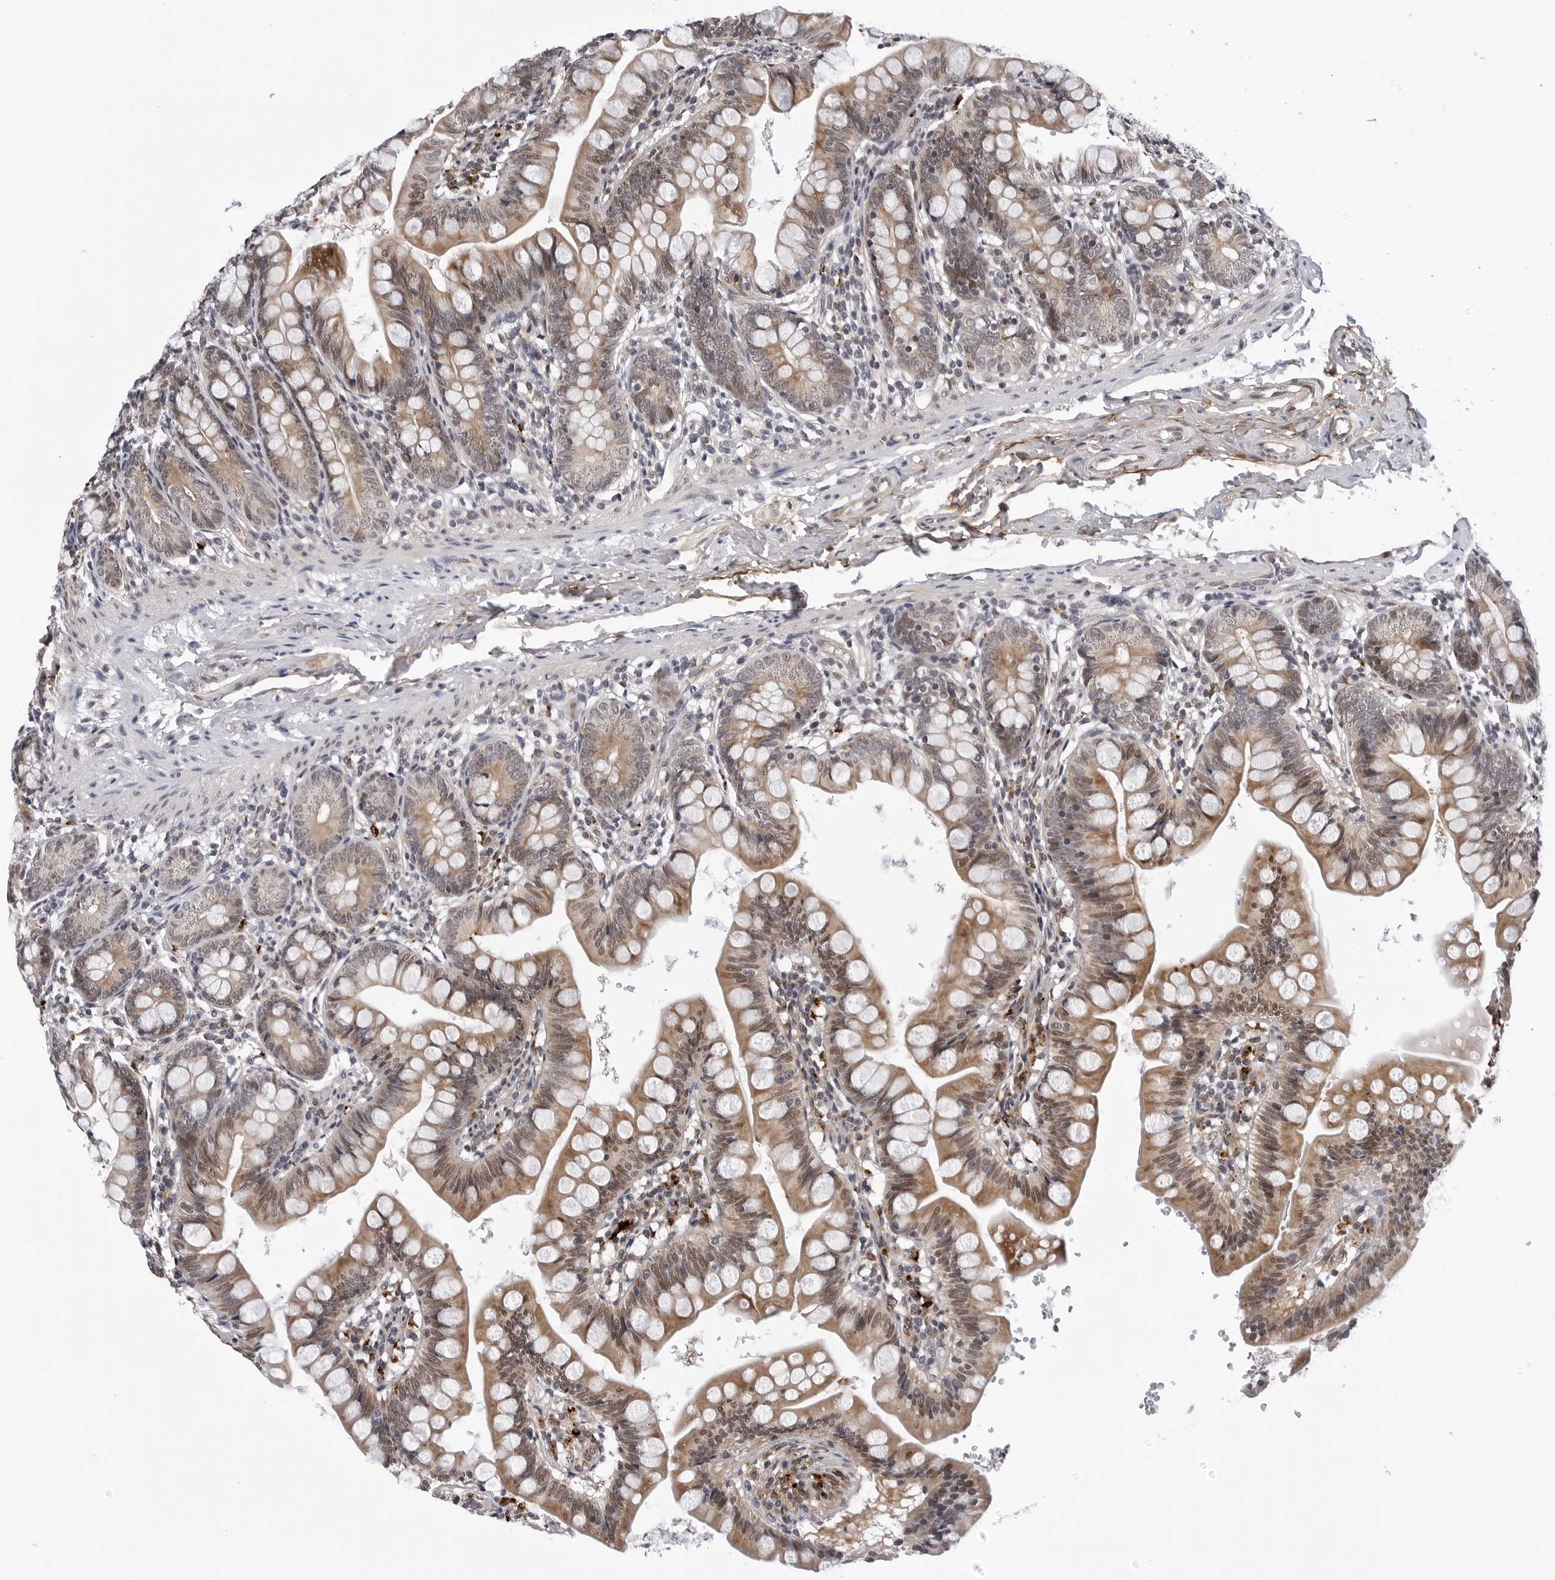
{"staining": {"intensity": "moderate", "quantity": ">75%", "location": "cytoplasmic/membranous,nuclear"}, "tissue": "small intestine", "cell_type": "Glandular cells", "image_type": "normal", "snomed": [{"axis": "morphology", "description": "Normal tissue, NOS"}, {"axis": "topography", "description": "Small intestine"}], "caption": "Protein positivity by IHC exhibits moderate cytoplasmic/membranous,nuclear positivity in approximately >75% of glandular cells in benign small intestine.", "gene": "KIAA1614", "patient": {"sex": "male", "age": 7}}